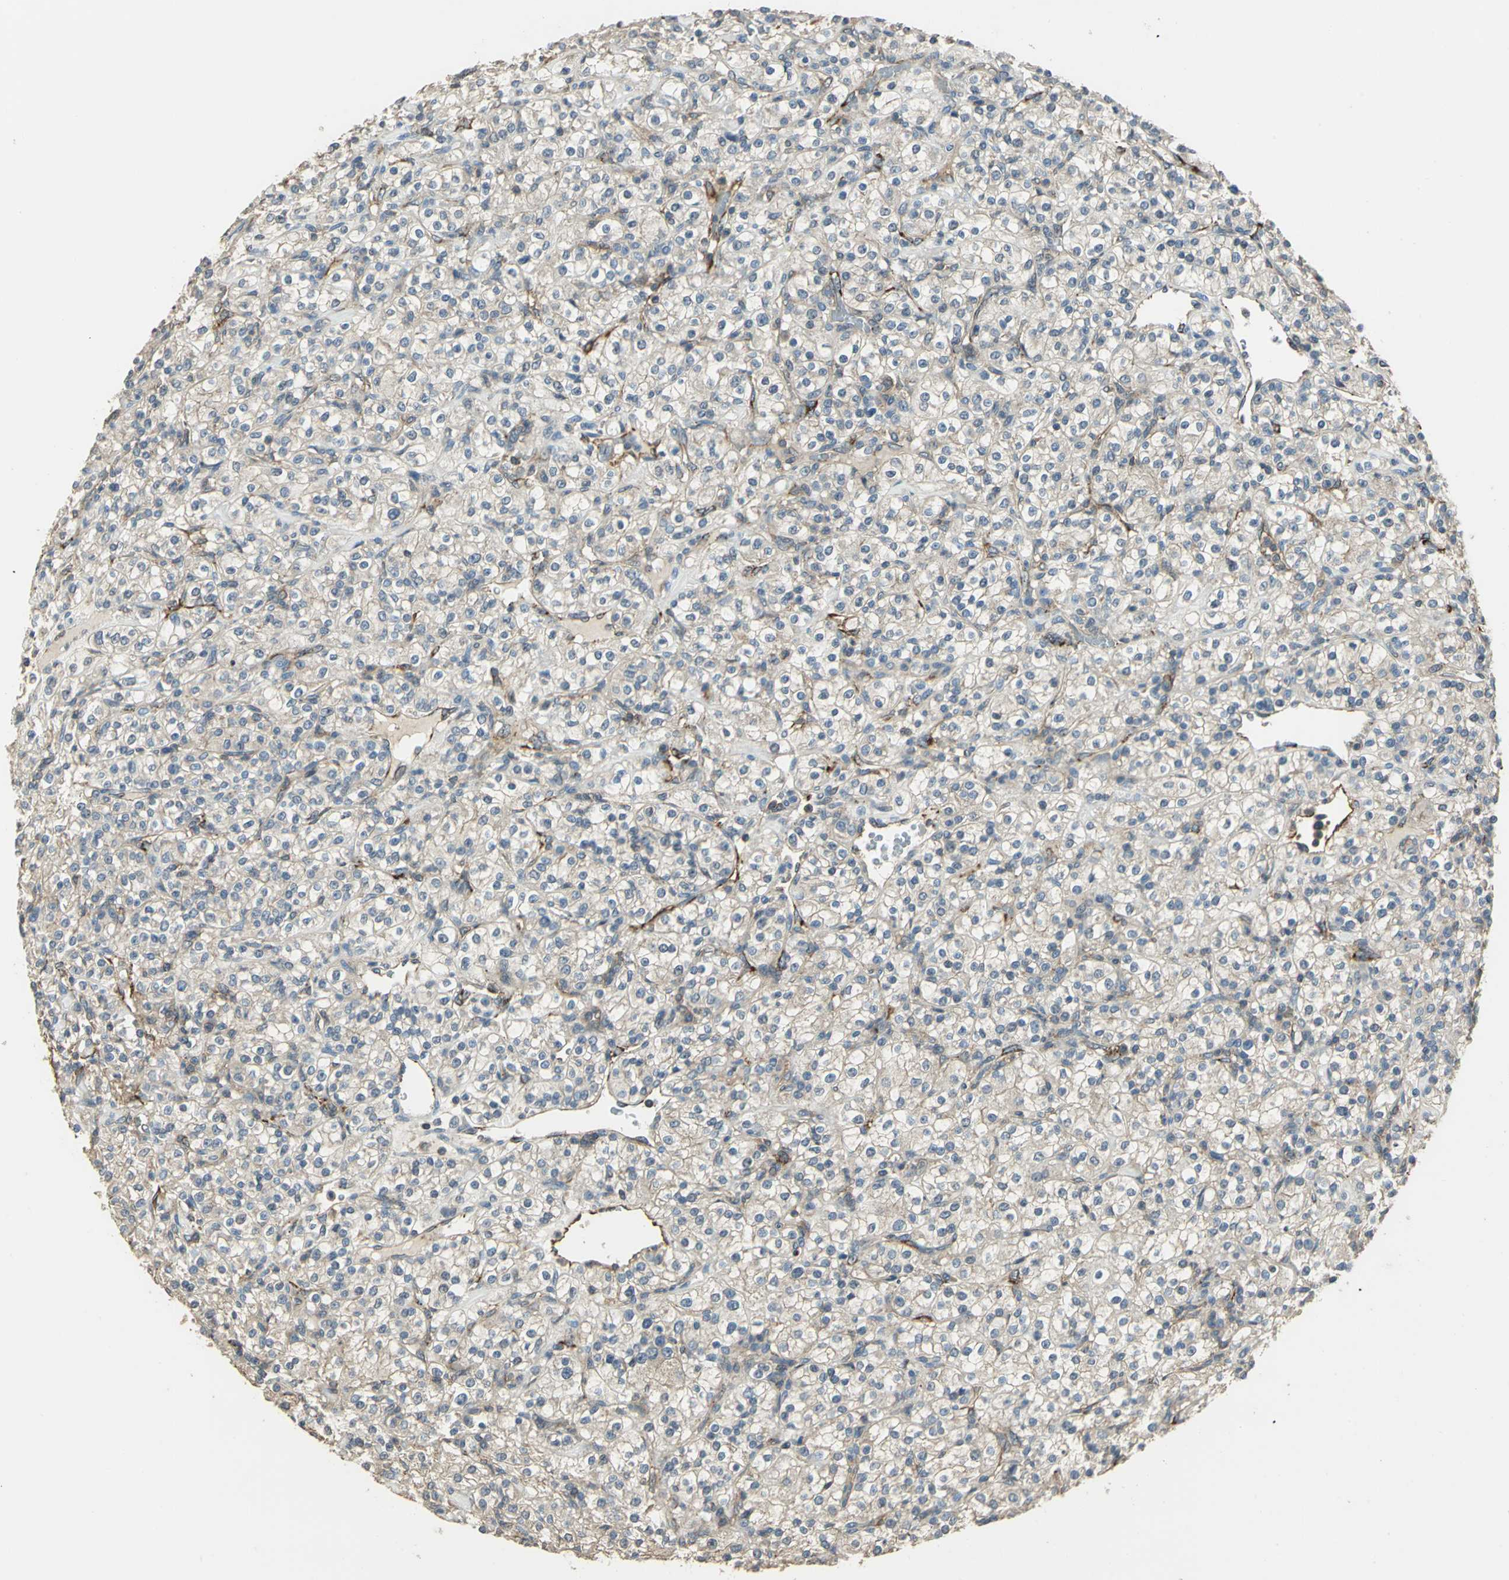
{"staining": {"intensity": "weak", "quantity": "25%-75%", "location": "cytoplasmic/membranous"}, "tissue": "renal cancer", "cell_type": "Tumor cells", "image_type": "cancer", "snomed": [{"axis": "morphology", "description": "Adenocarcinoma, NOS"}, {"axis": "topography", "description": "Kidney"}], "caption": "Protein positivity by immunohistochemistry (IHC) displays weak cytoplasmic/membranous expression in about 25%-75% of tumor cells in renal cancer (adenocarcinoma).", "gene": "RAPGEF1", "patient": {"sex": "male", "age": 77}}